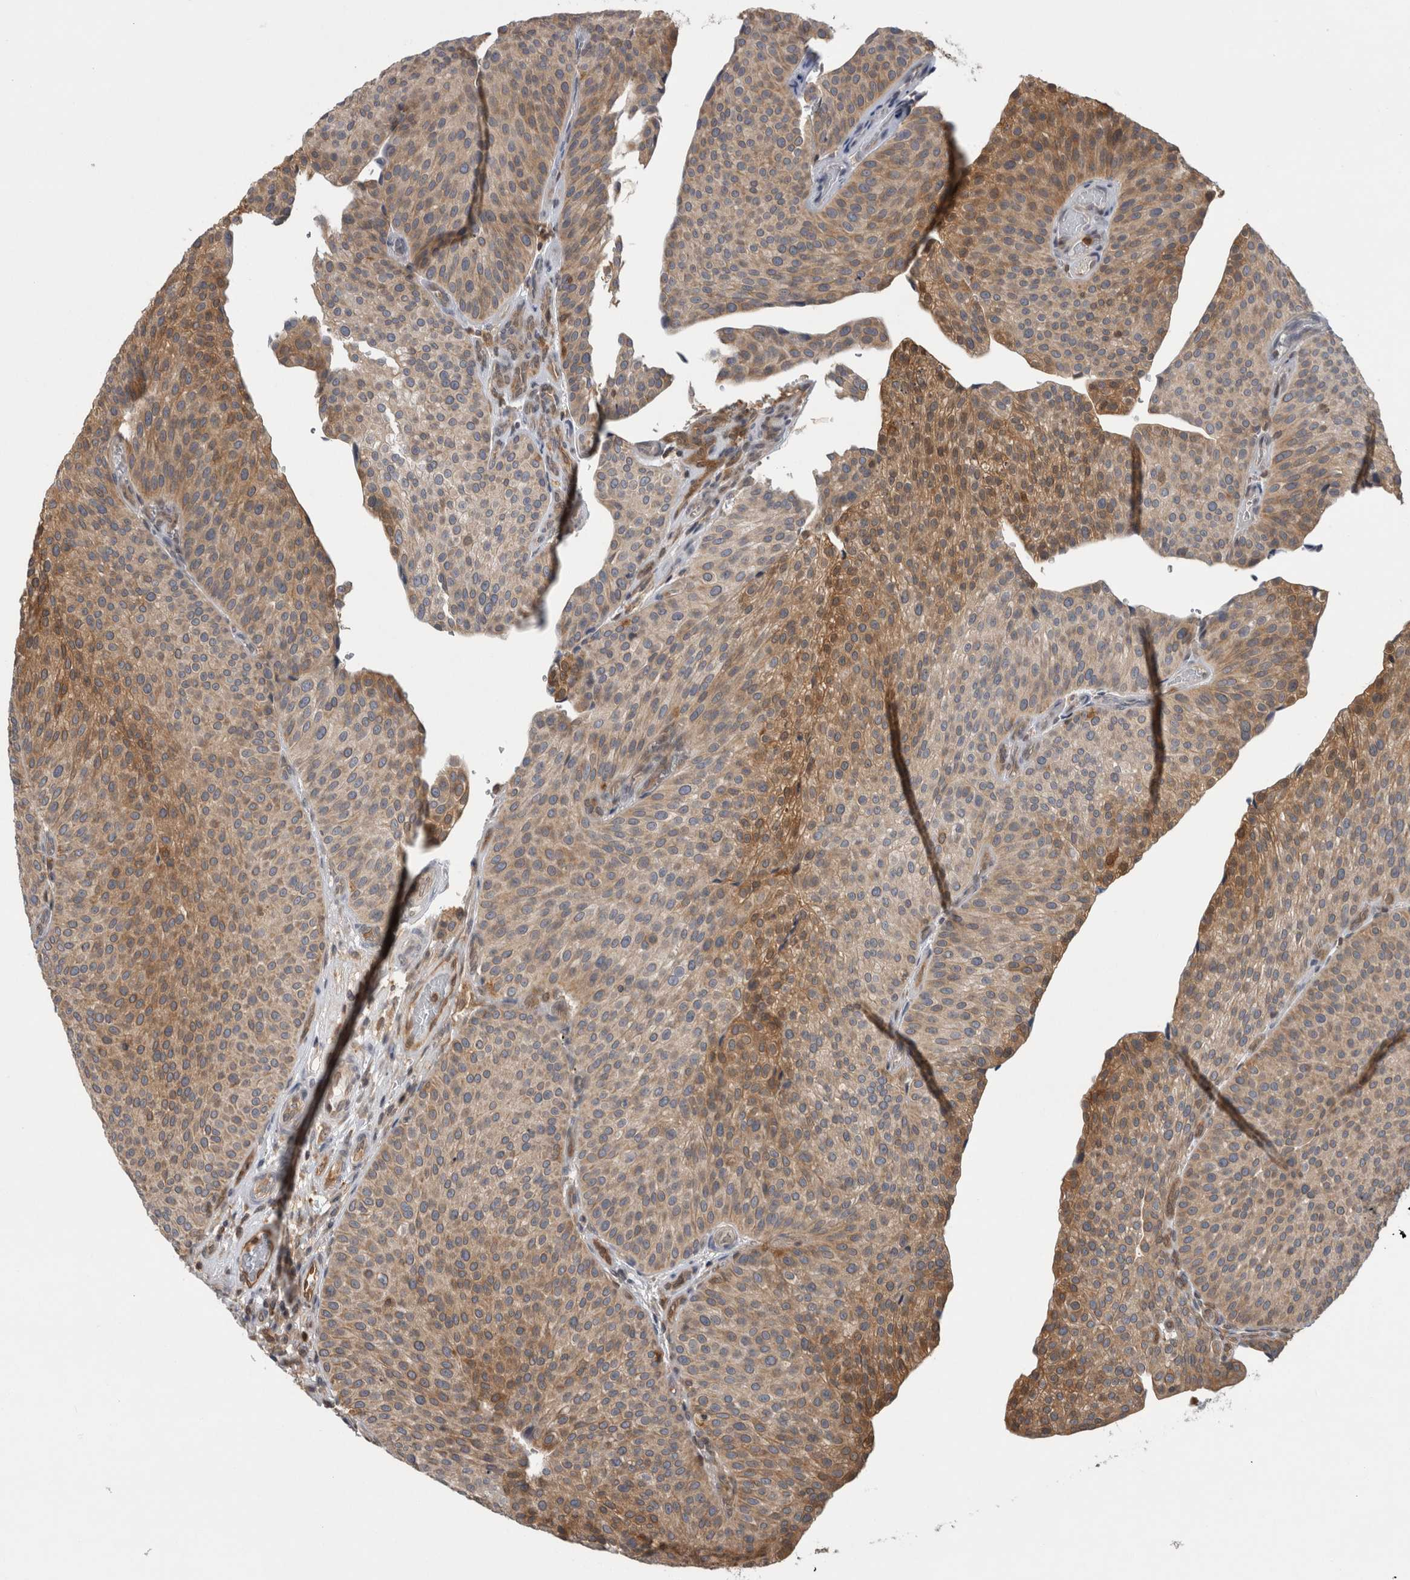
{"staining": {"intensity": "moderate", "quantity": "25%-75%", "location": "cytoplasmic/membranous"}, "tissue": "urothelial cancer", "cell_type": "Tumor cells", "image_type": "cancer", "snomed": [{"axis": "morphology", "description": "Normal tissue, NOS"}, {"axis": "morphology", "description": "Urothelial carcinoma, Low grade"}, {"axis": "topography", "description": "Smooth muscle"}, {"axis": "topography", "description": "Urinary bladder"}], "caption": "Approximately 25%-75% of tumor cells in urothelial cancer exhibit moderate cytoplasmic/membranous protein positivity as visualized by brown immunohistochemical staining.", "gene": "ASTN2", "patient": {"sex": "male", "age": 60}}